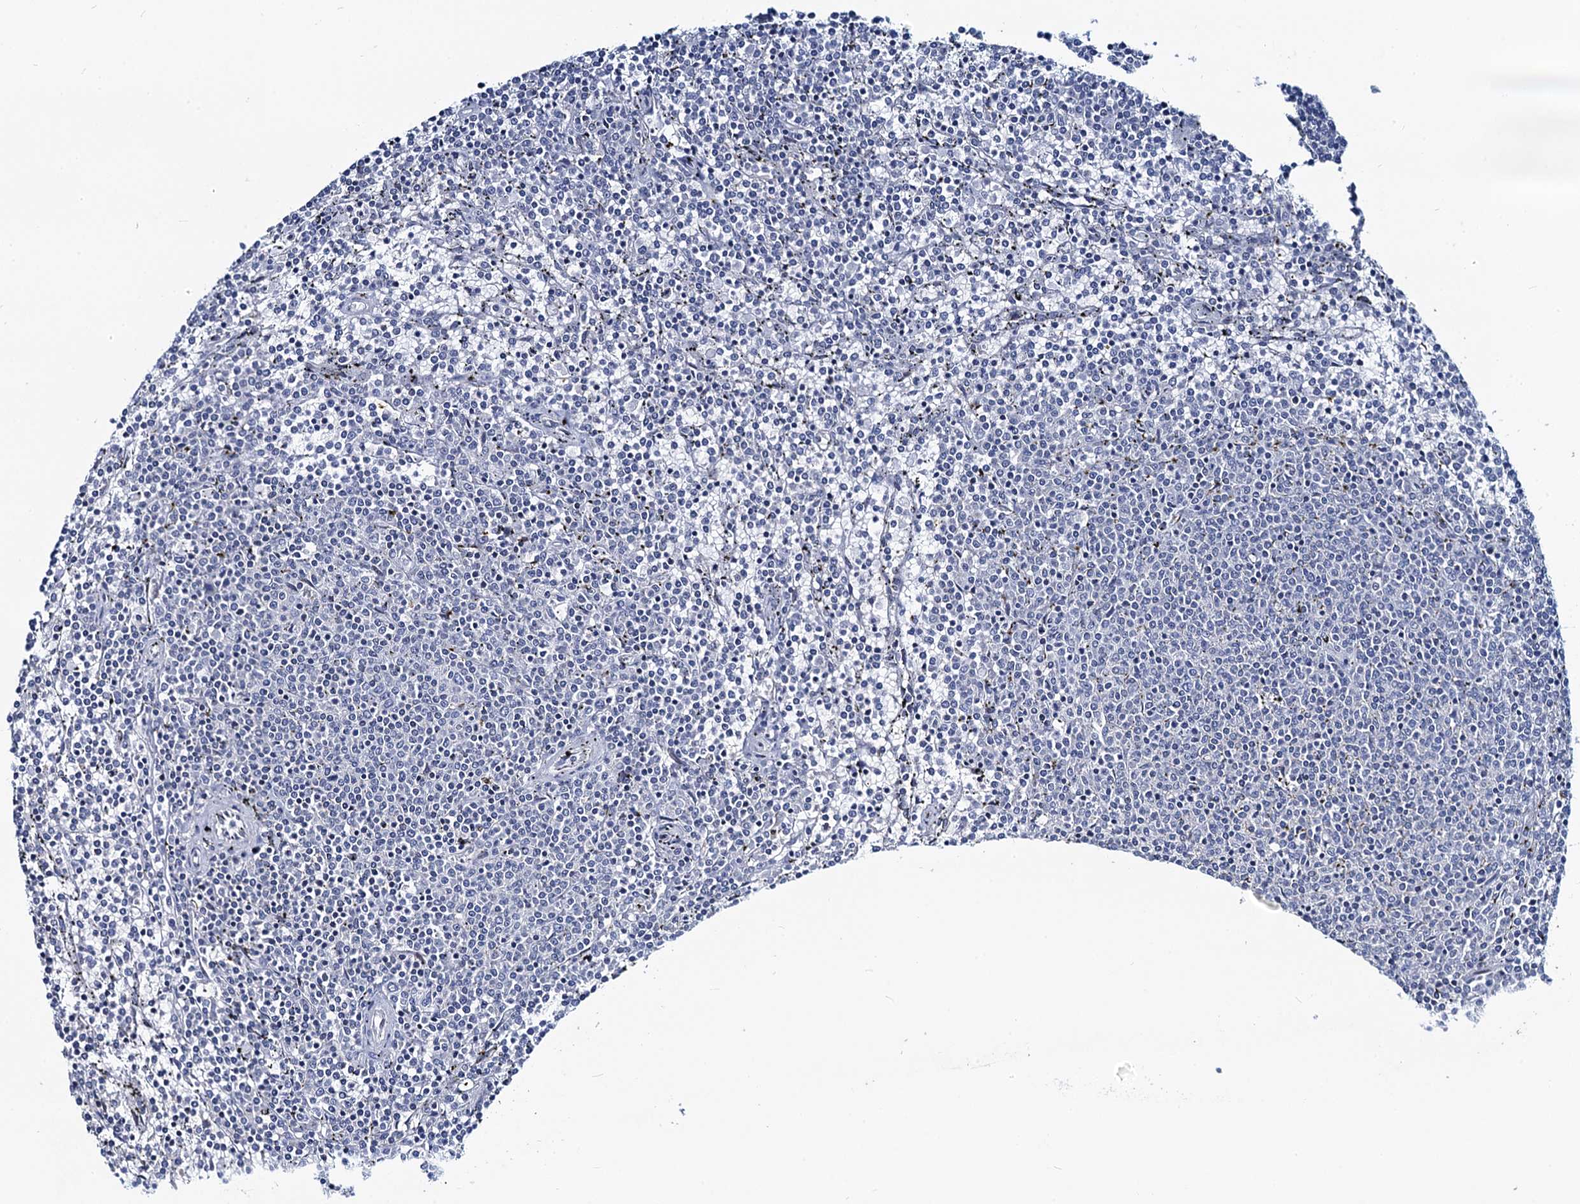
{"staining": {"intensity": "negative", "quantity": "none", "location": "none"}, "tissue": "lymphoma", "cell_type": "Tumor cells", "image_type": "cancer", "snomed": [{"axis": "morphology", "description": "Malignant lymphoma, non-Hodgkin's type, Low grade"}, {"axis": "topography", "description": "Spleen"}], "caption": "This is an immunohistochemistry image of low-grade malignant lymphoma, non-Hodgkin's type. There is no staining in tumor cells.", "gene": "TOX3", "patient": {"sex": "female", "age": 50}}